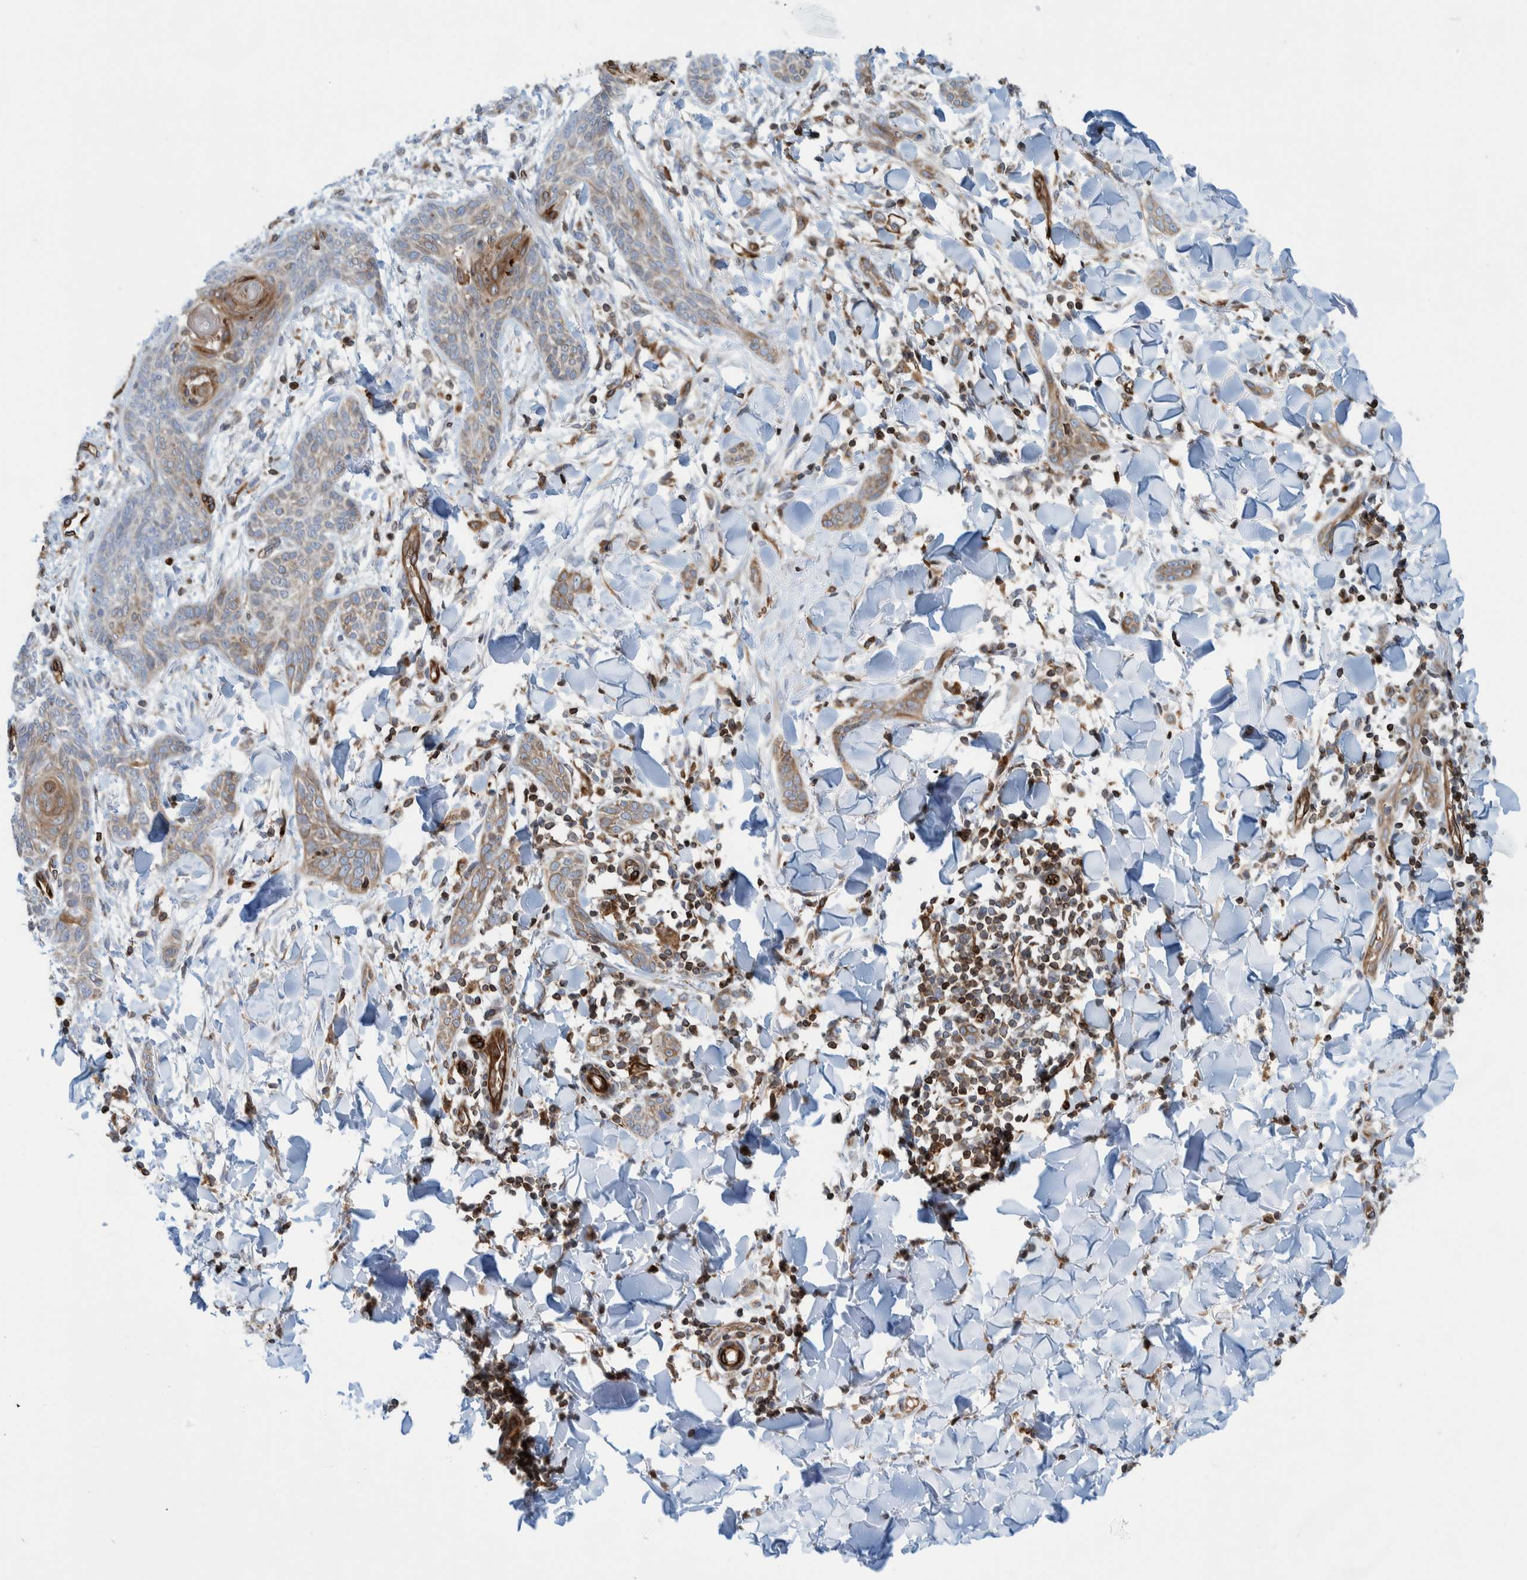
{"staining": {"intensity": "moderate", "quantity": "<25%", "location": "cytoplasmic/membranous"}, "tissue": "skin cancer", "cell_type": "Tumor cells", "image_type": "cancer", "snomed": [{"axis": "morphology", "description": "Basal cell carcinoma"}, {"axis": "topography", "description": "Skin"}], "caption": "Skin cancer tissue displays moderate cytoplasmic/membranous expression in about <25% of tumor cells", "gene": "THEM6", "patient": {"sex": "female", "age": 59}}